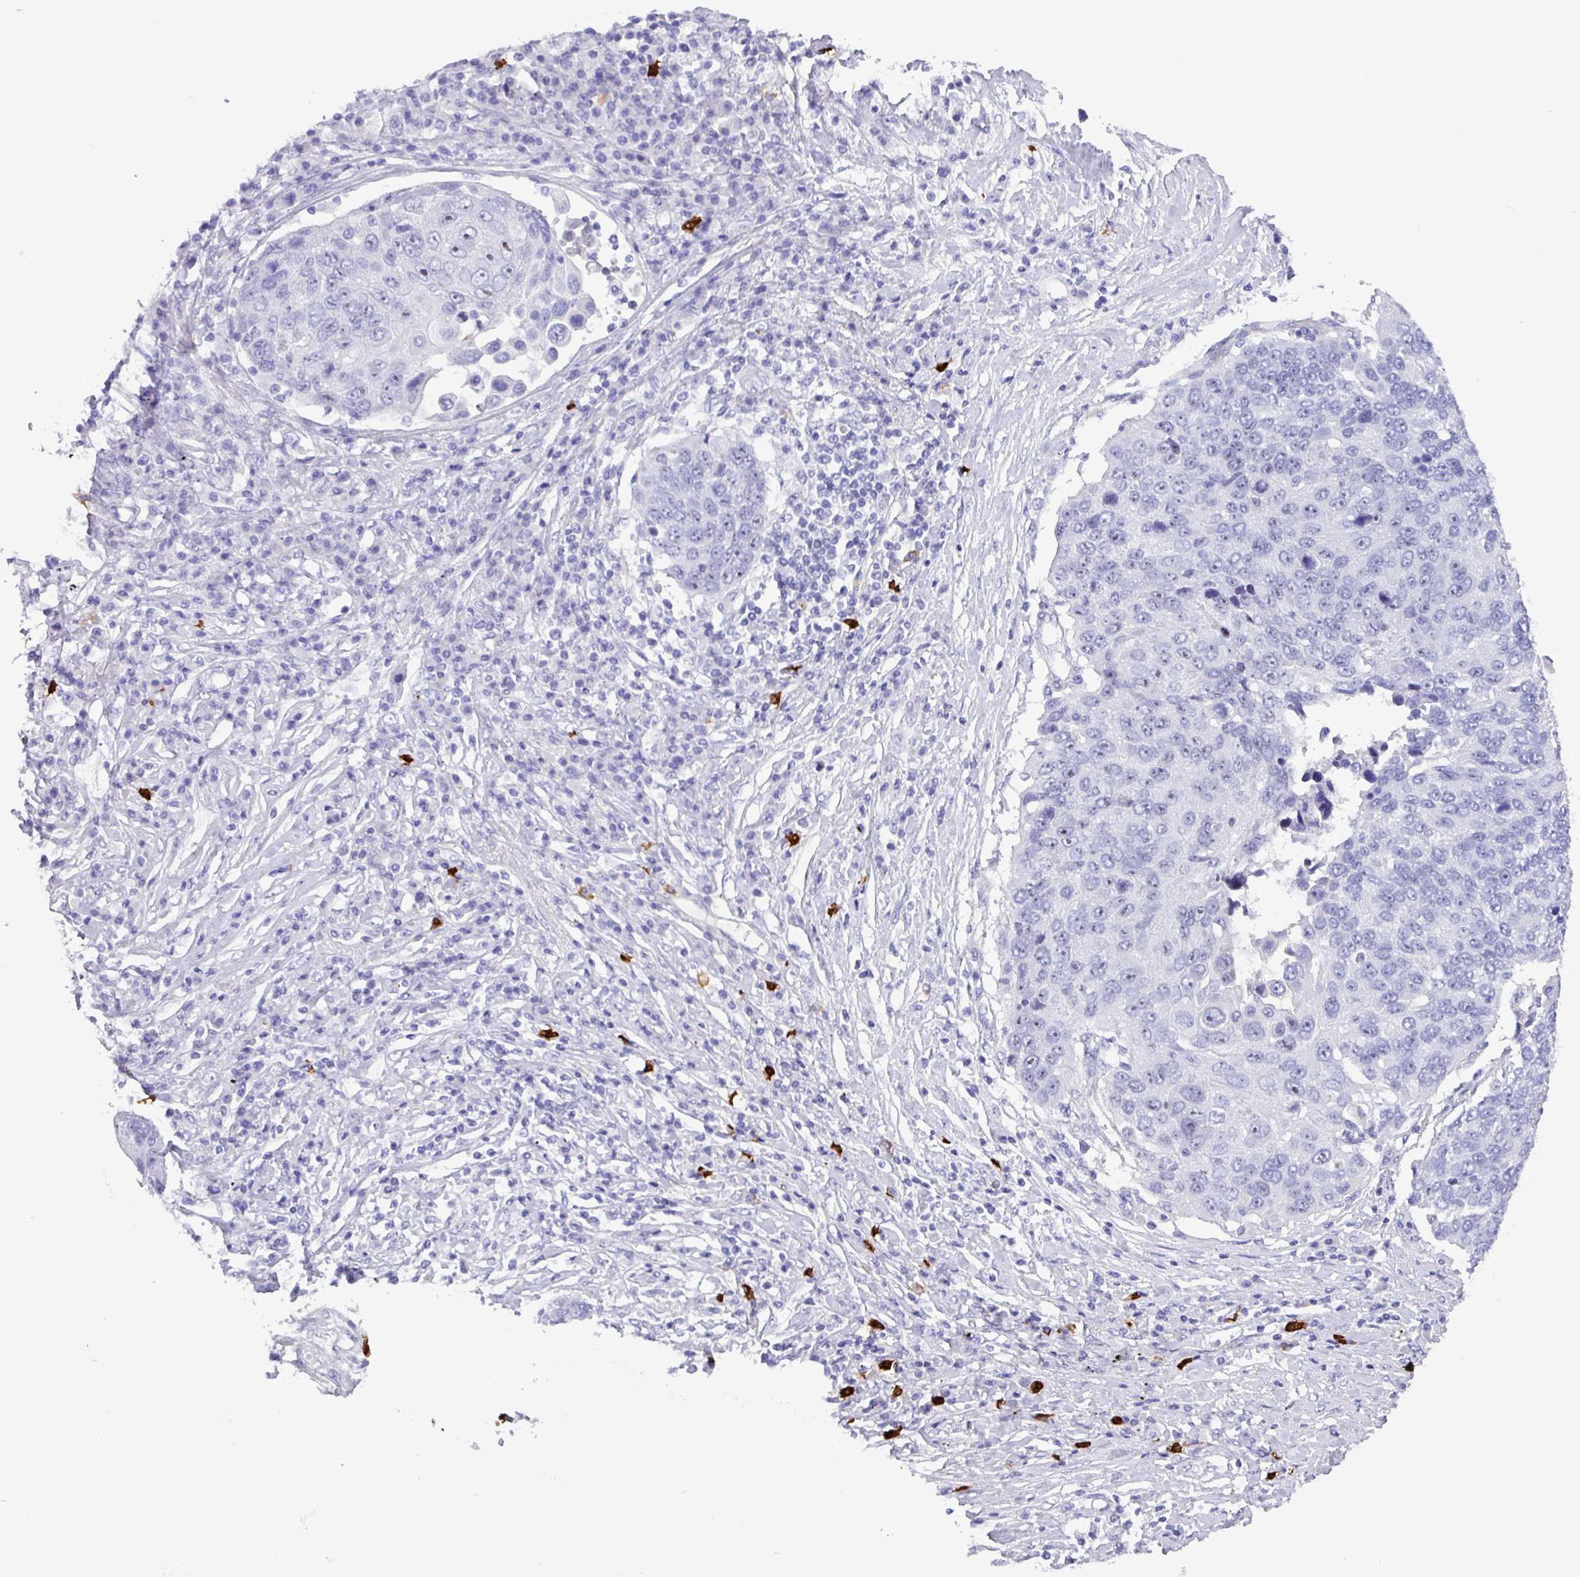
{"staining": {"intensity": "negative", "quantity": "none", "location": "none"}, "tissue": "lung cancer", "cell_type": "Tumor cells", "image_type": "cancer", "snomed": [{"axis": "morphology", "description": "Squamous cell carcinoma, NOS"}, {"axis": "topography", "description": "Lung"}], "caption": "IHC micrograph of neoplastic tissue: human squamous cell carcinoma (lung) stained with DAB reveals no significant protein staining in tumor cells.", "gene": "MRM2", "patient": {"sex": "male", "age": 66}}